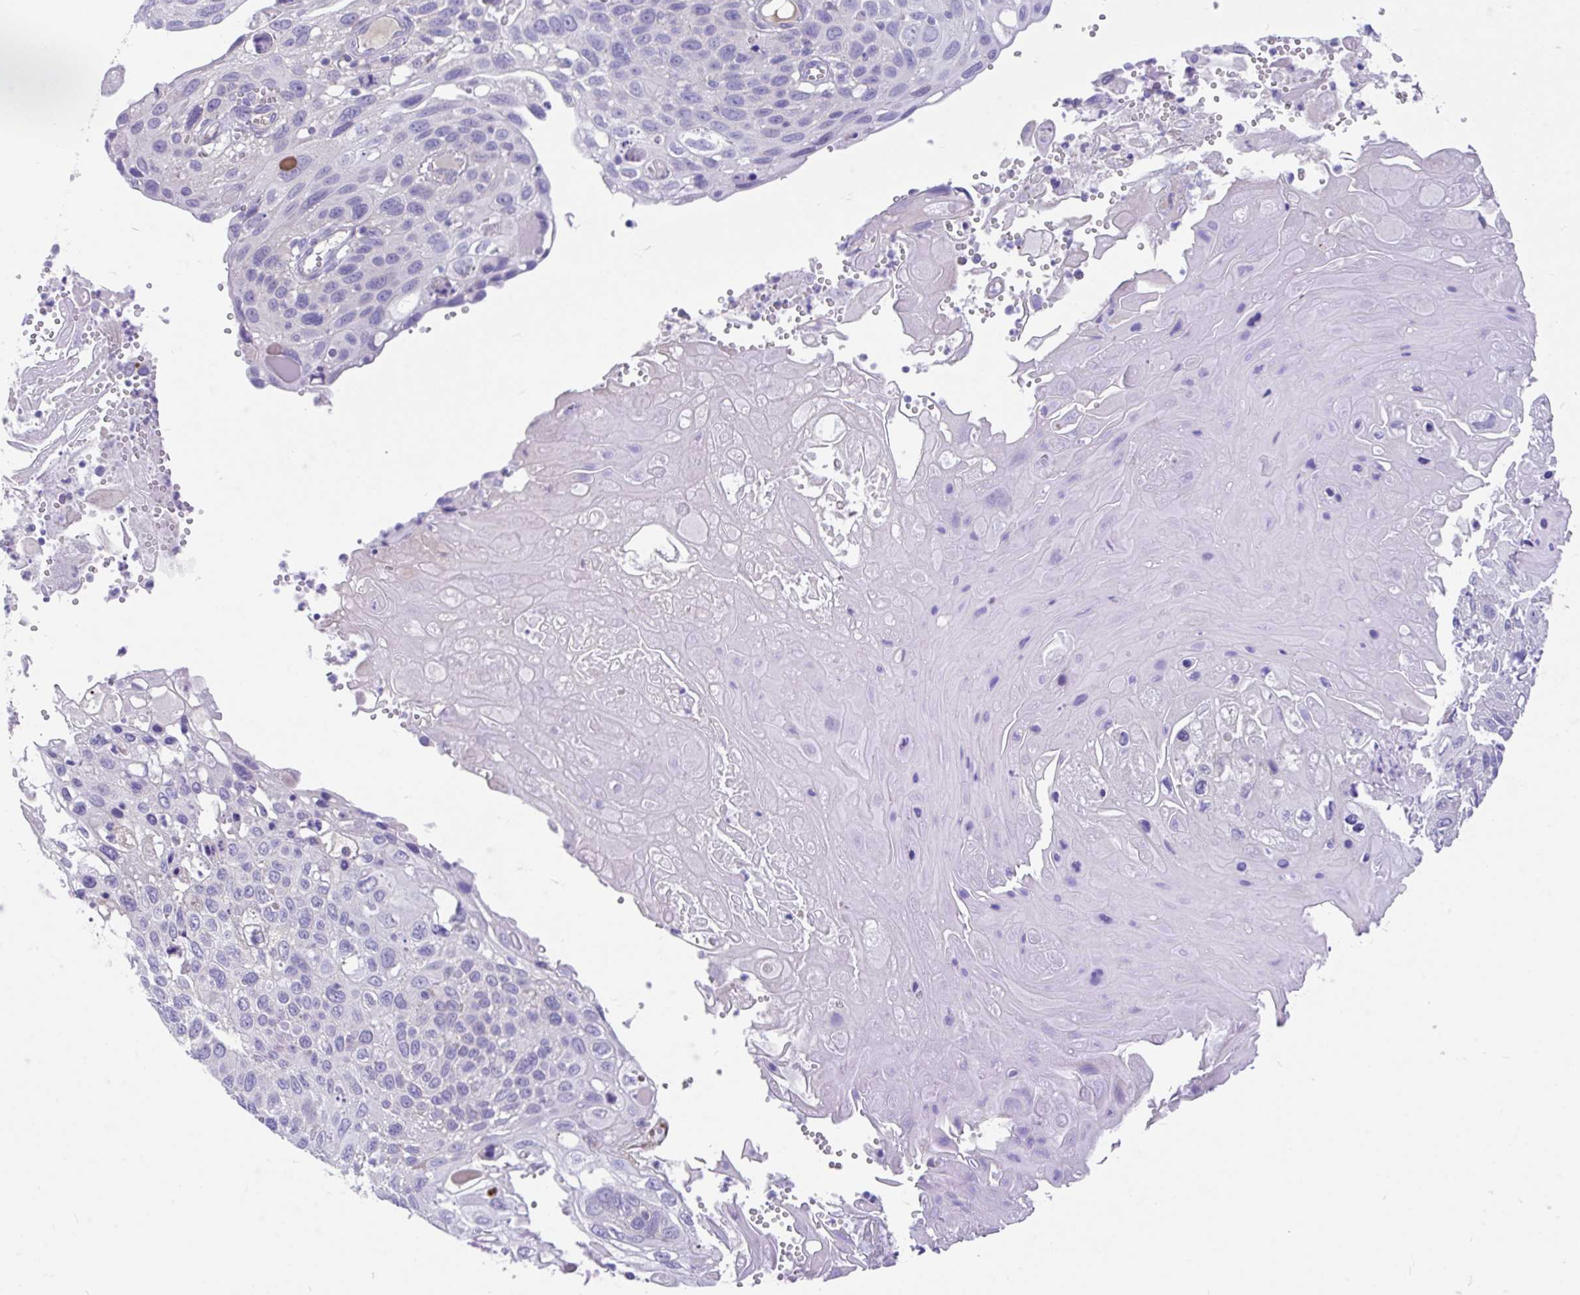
{"staining": {"intensity": "negative", "quantity": "none", "location": "none"}, "tissue": "cervical cancer", "cell_type": "Tumor cells", "image_type": "cancer", "snomed": [{"axis": "morphology", "description": "Squamous cell carcinoma, NOS"}, {"axis": "topography", "description": "Cervix"}], "caption": "Tumor cells show no significant protein positivity in cervical cancer (squamous cell carcinoma).", "gene": "CCSAP", "patient": {"sex": "female", "age": 70}}